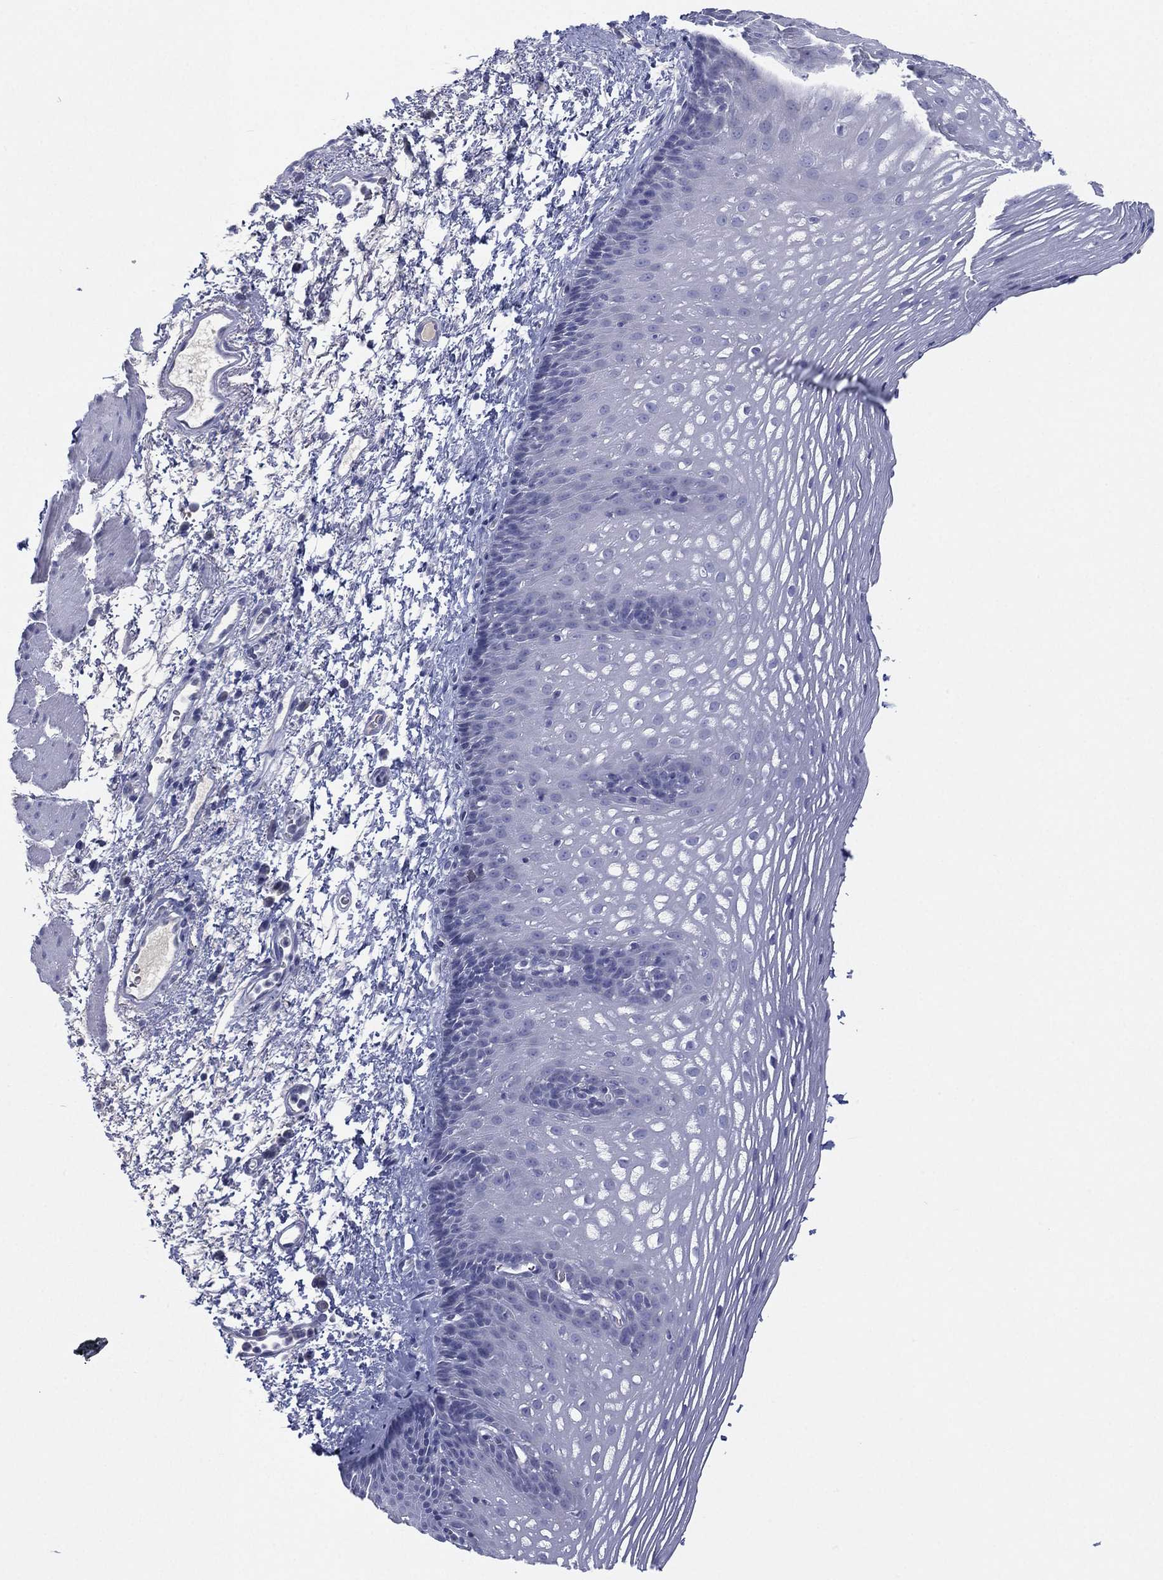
{"staining": {"intensity": "negative", "quantity": "none", "location": "none"}, "tissue": "esophagus", "cell_type": "Squamous epithelial cells", "image_type": "normal", "snomed": [{"axis": "morphology", "description": "Normal tissue, NOS"}, {"axis": "topography", "description": "Esophagus"}], "caption": "Immunohistochemistry (IHC) of benign human esophagus demonstrates no expression in squamous epithelial cells.", "gene": "CYP2D6", "patient": {"sex": "male", "age": 76}}